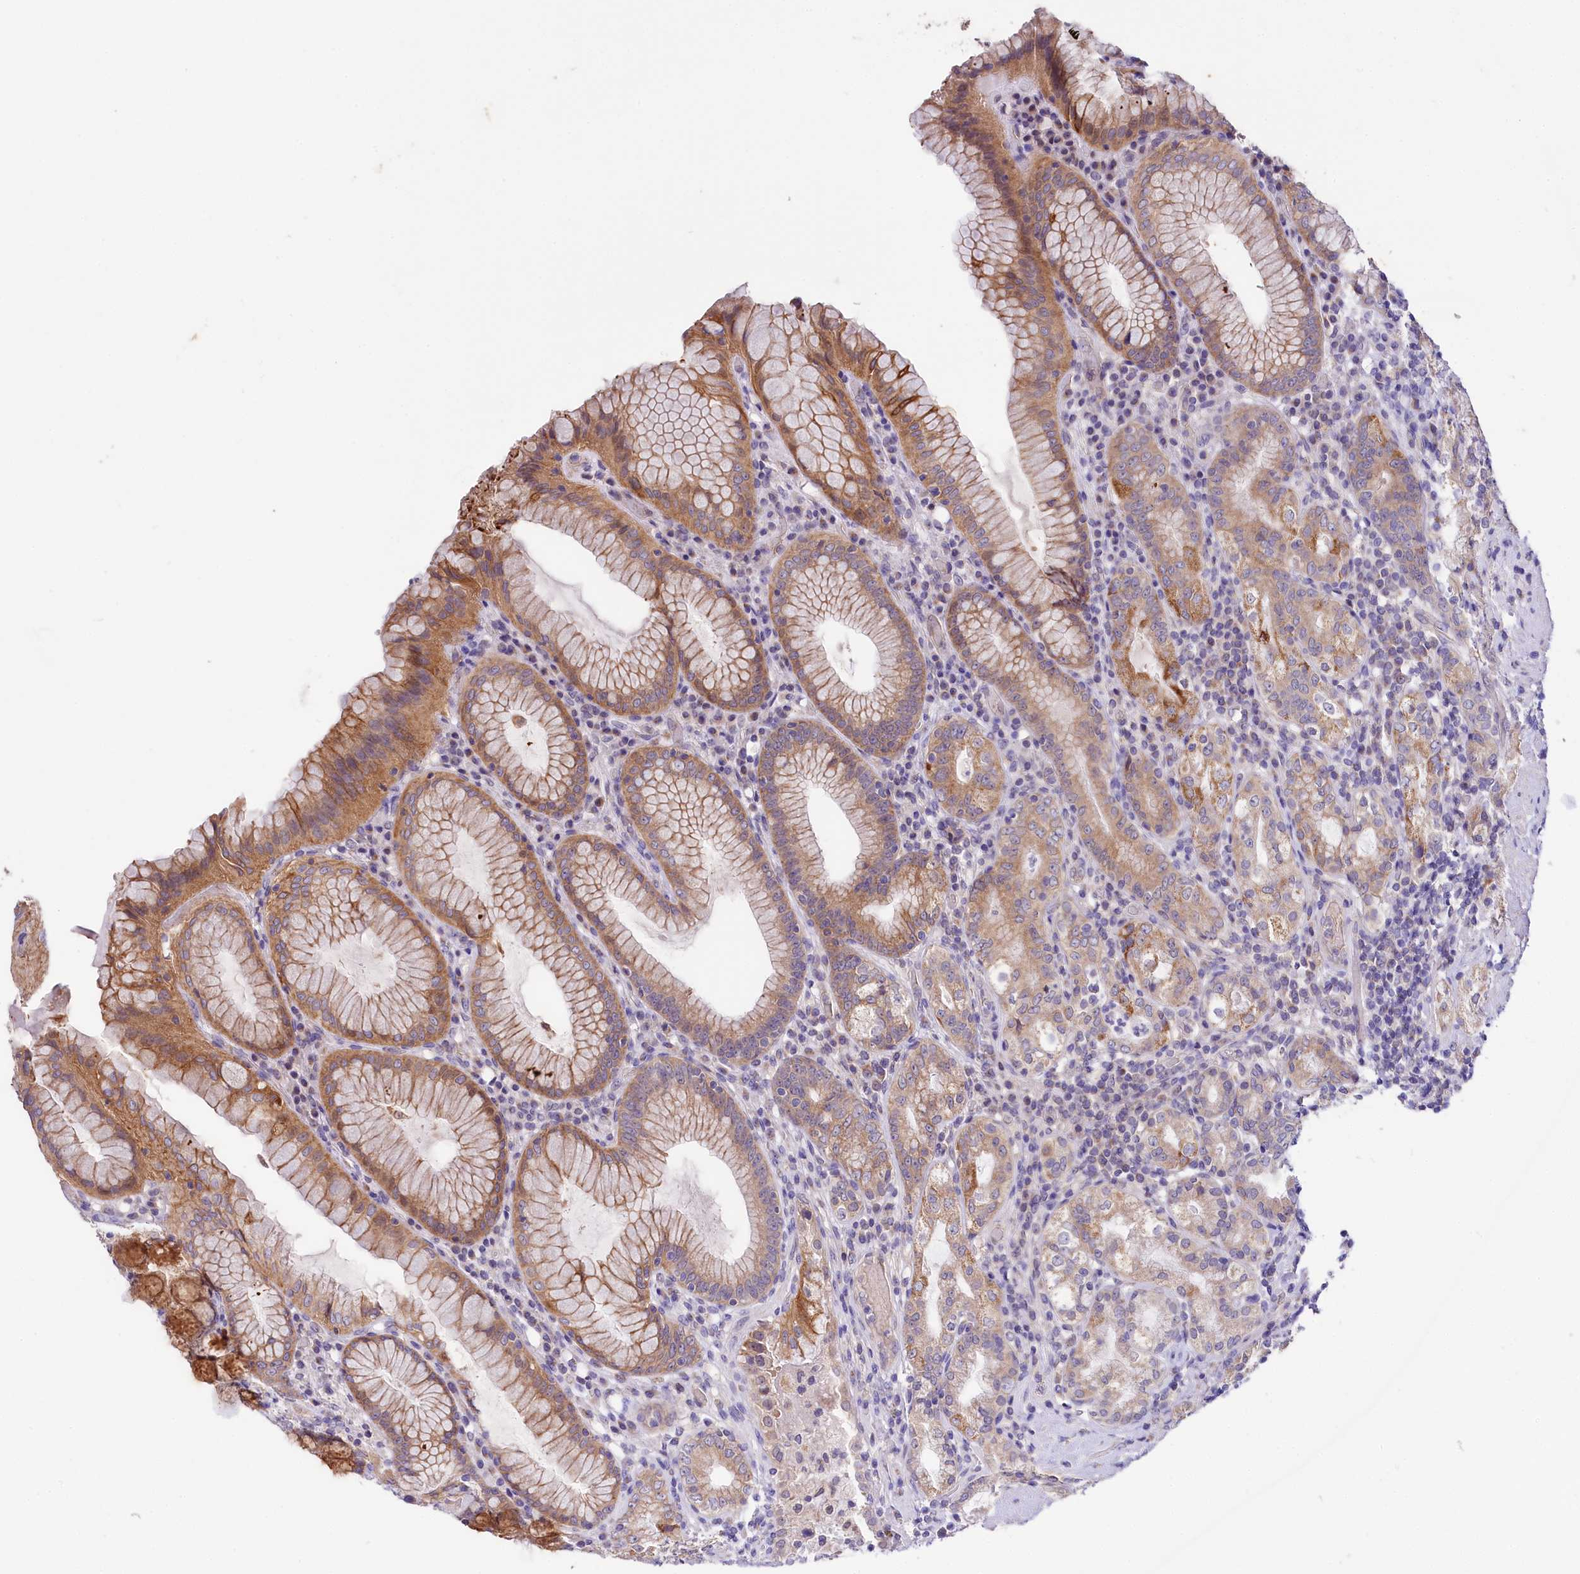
{"staining": {"intensity": "moderate", "quantity": "25%-75%", "location": "cytoplasmic/membranous"}, "tissue": "stomach", "cell_type": "Glandular cells", "image_type": "normal", "snomed": [{"axis": "morphology", "description": "Normal tissue, NOS"}, {"axis": "topography", "description": "Stomach, upper"}, {"axis": "topography", "description": "Stomach, lower"}], "caption": "IHC of benign stomach demonstrates medium levels of moderate cytoplasmic/membranous staining in approximately 25%-75% of glandular cells.", "gene": "CEP295", "patient": {"sex": "female", "age": 76}}